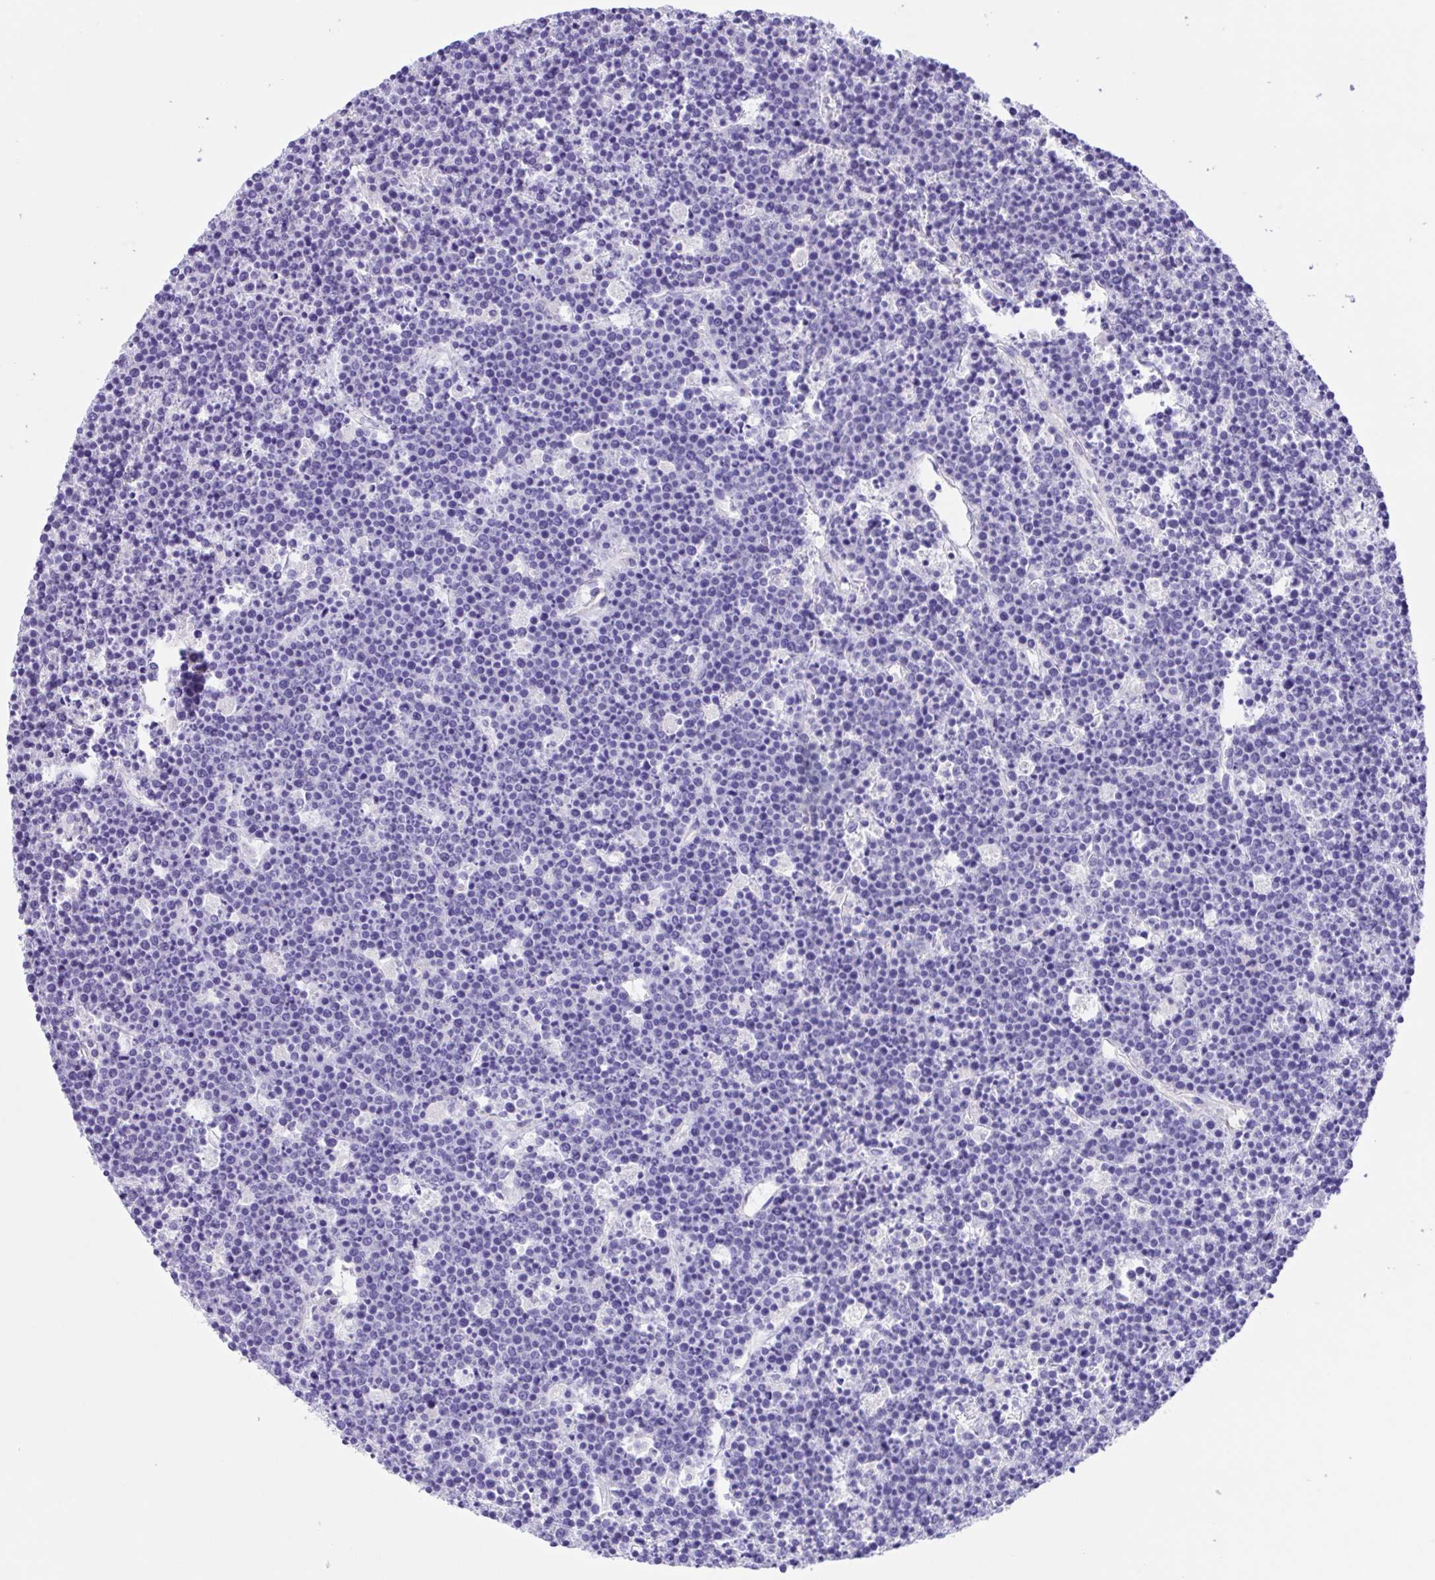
{"staining": {"intensity": "negative", "quantity": "none", "location": "none"}, "tissue": "lymphoma", "cell_type": "Tumor cells", "image_type": "cancer", "snomed": [{"axis": "morphology", "description": "Malignant lymphoma, non-Hodgkin's type, High grade"}, {"axis": "topography", "description": "Ovary"}], "caption": "Immunohistochemical staining of human malignant lymphoma, non-Hodgkin's type (high-grade) displays no significant positivity in tumor cells.", "gene": "ISM2", "patient": {"sex": "female", "age": 56}}